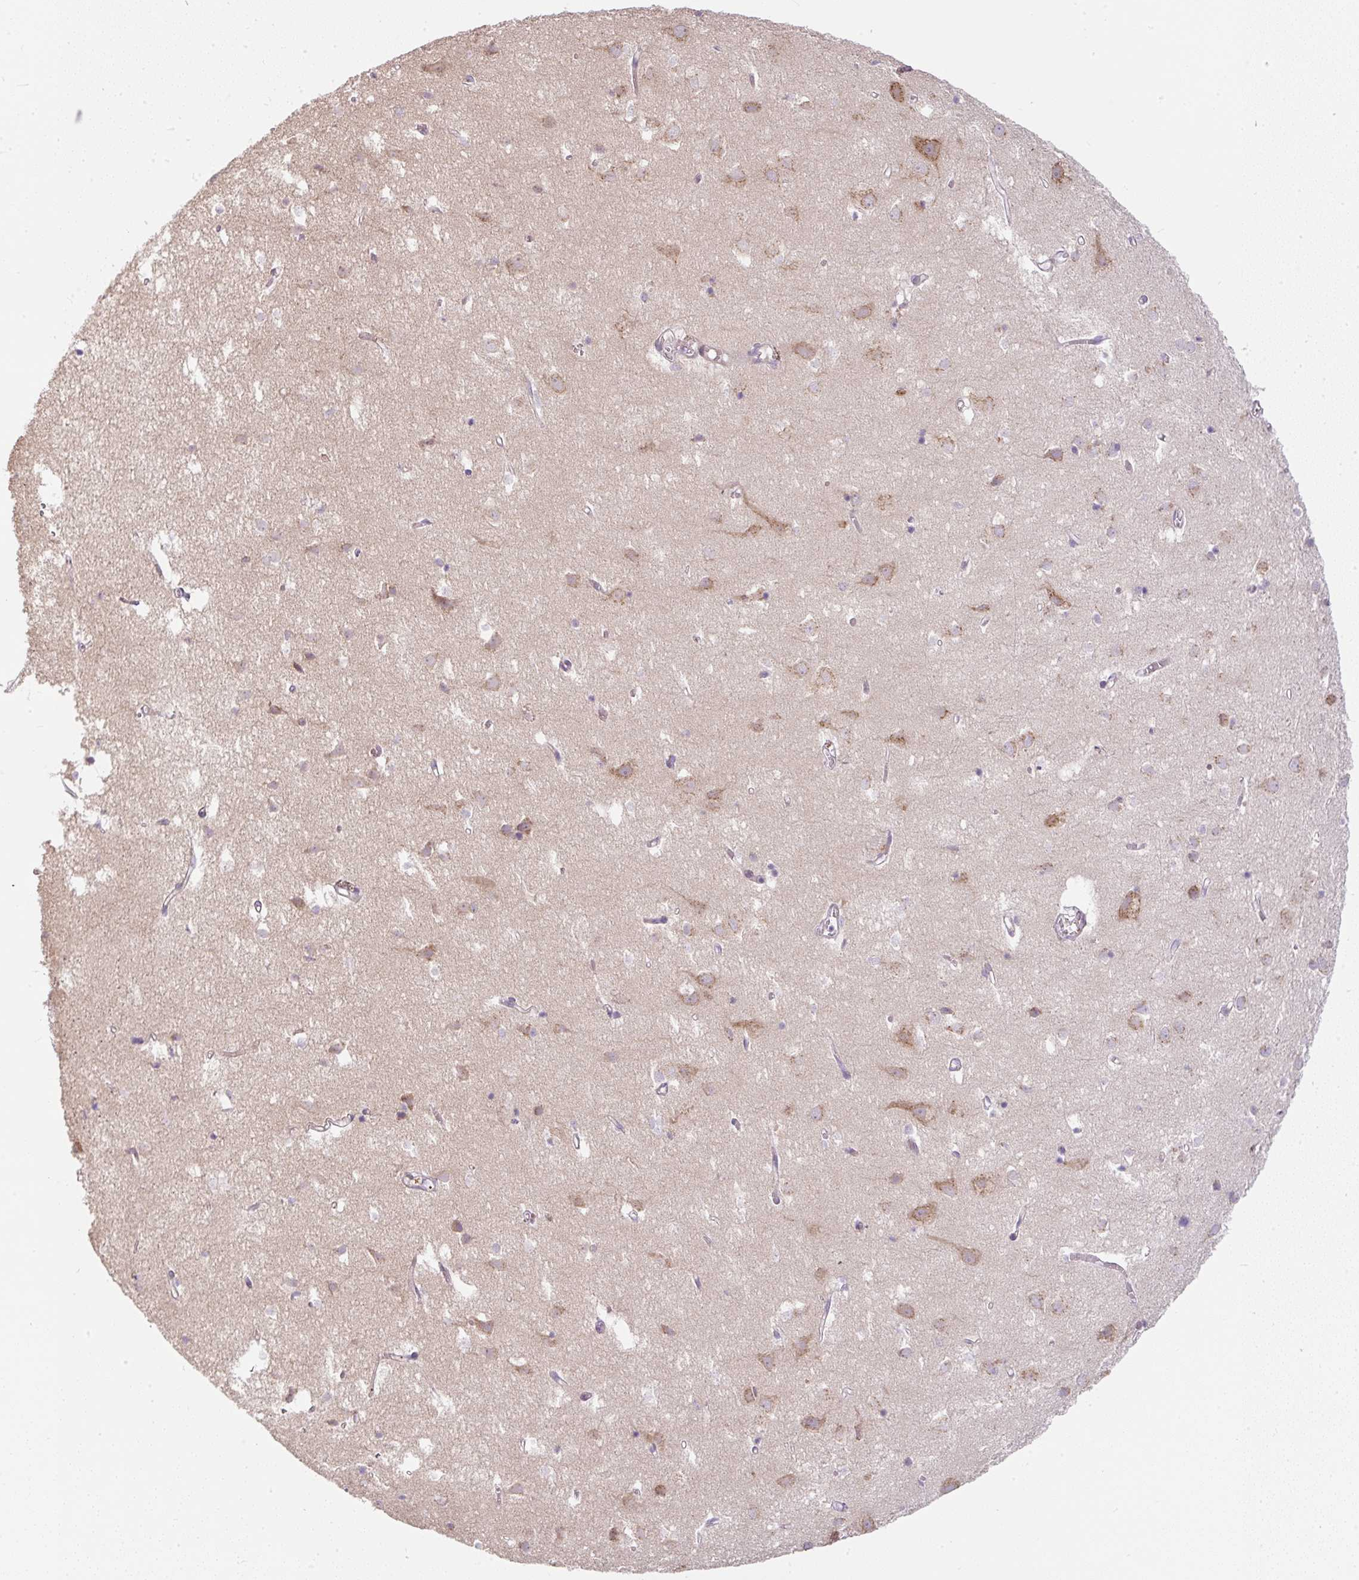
{"staining": {"intensity": "negative", "quantity": "none", "location": "none"}, "tissue": "cerebral cortex", "cell_type": "Endothelial cells", "image_type": "normal", "snomed": [{"axis": "morphology", "description": "Normal tissue, NOS"}, {"axis": "topography", "description": "Cerebral cortex"}], "caption": "Endothelial cells show no significant protein expression in benign cerebral cortex.", "gene": "MLX", "patient": {"sex": "male", "age": 70}}